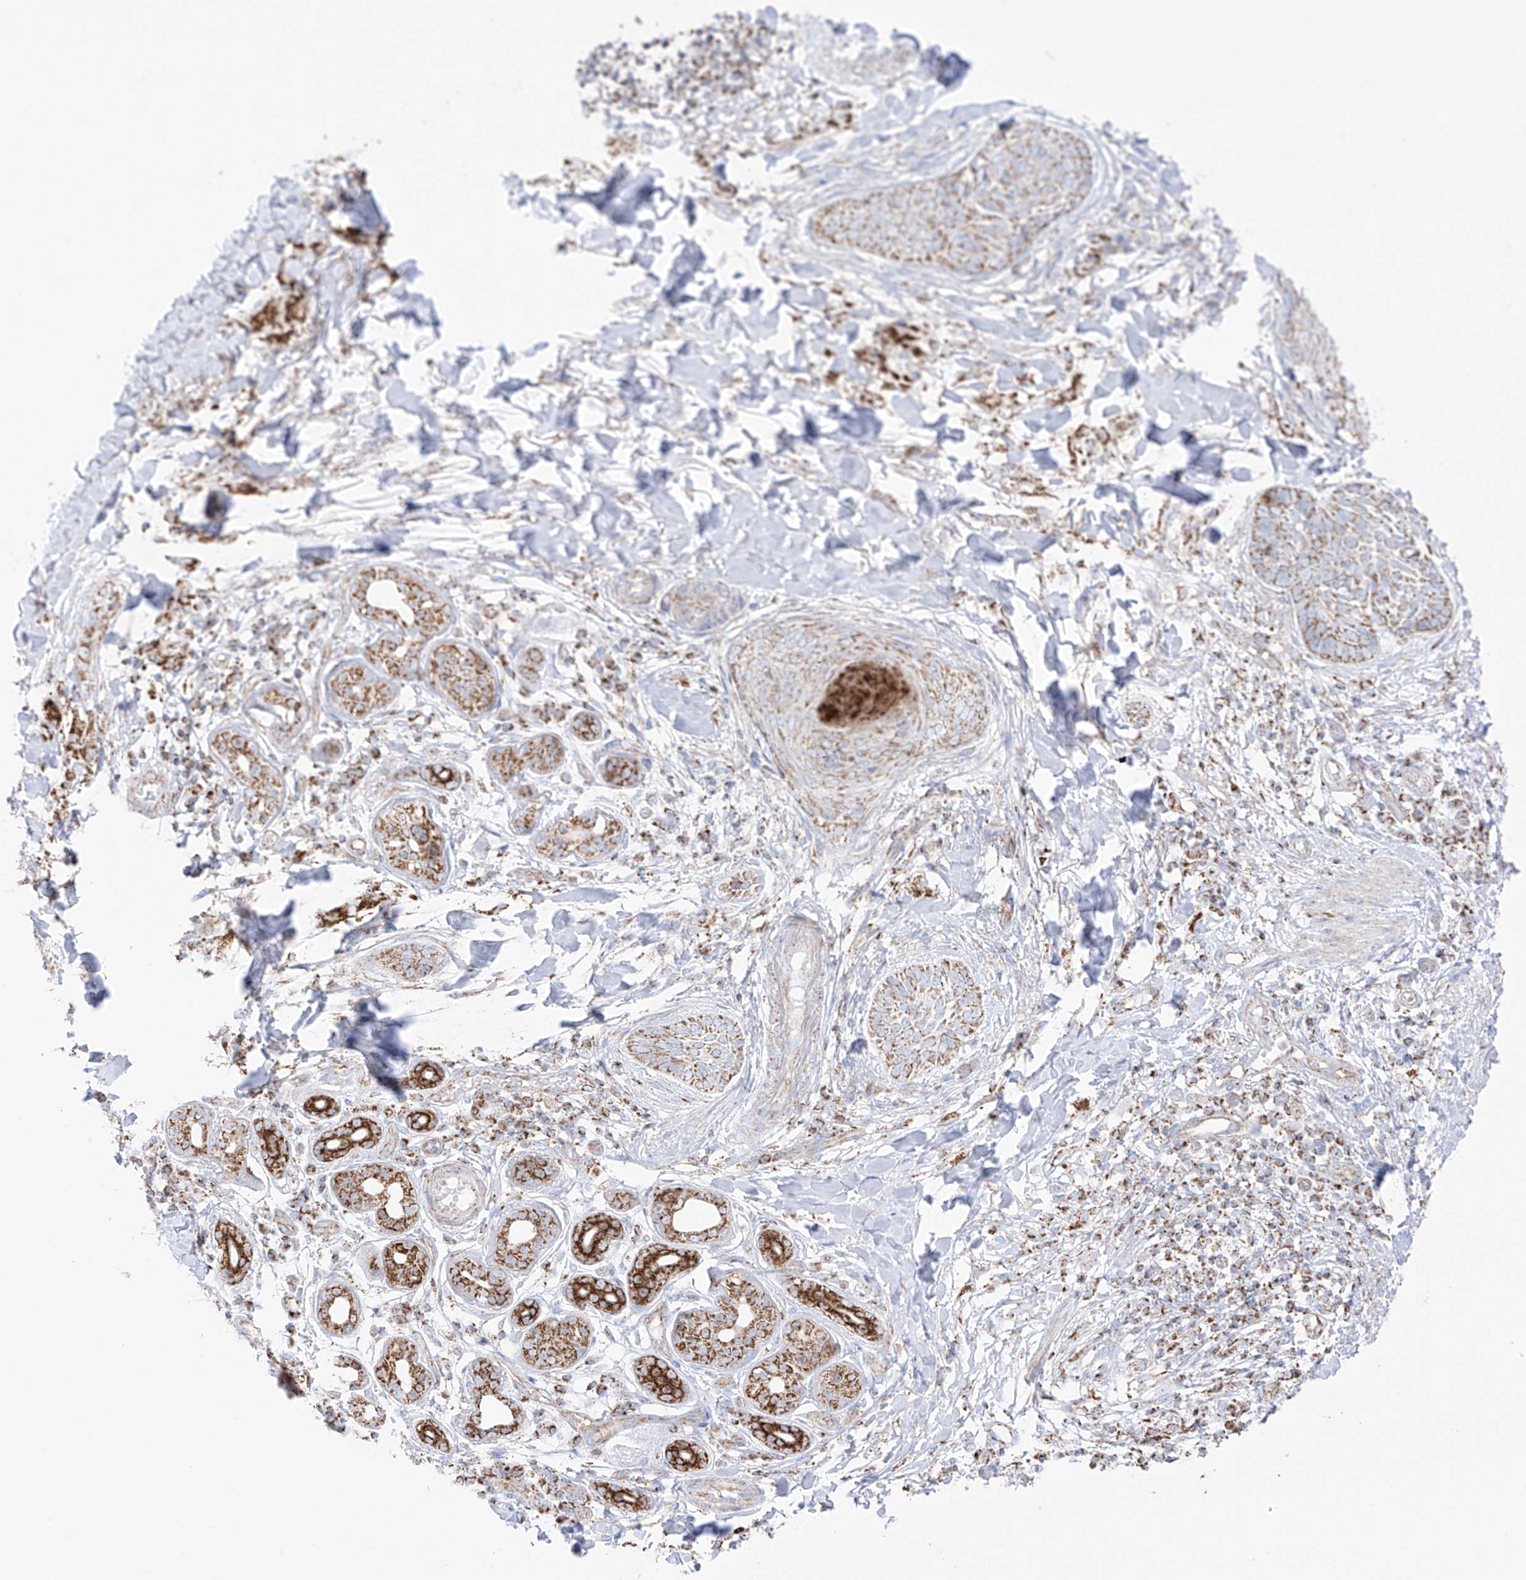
{"staining": {"intensity": "moderate", "quantity": ">75%", "location": "cytoplasmic/membranous"}, "tissue": "skin cancer", "cell_type": "Tumor cells", "image_type": "cancer", "snomed": [{"axis": "morphology", "description": "Basal cell carcinoma"}, {"axis": "topography", "description": "Skin"}], "caption": "A micrograph of human skin cancer (basal cell carcinoma) stained for a protein demonstrates moderate cytoplasmic/membranous brown staining in tumor cells.", "gene": "XKR3", "patient": {"sex": "male", "age": 85}}